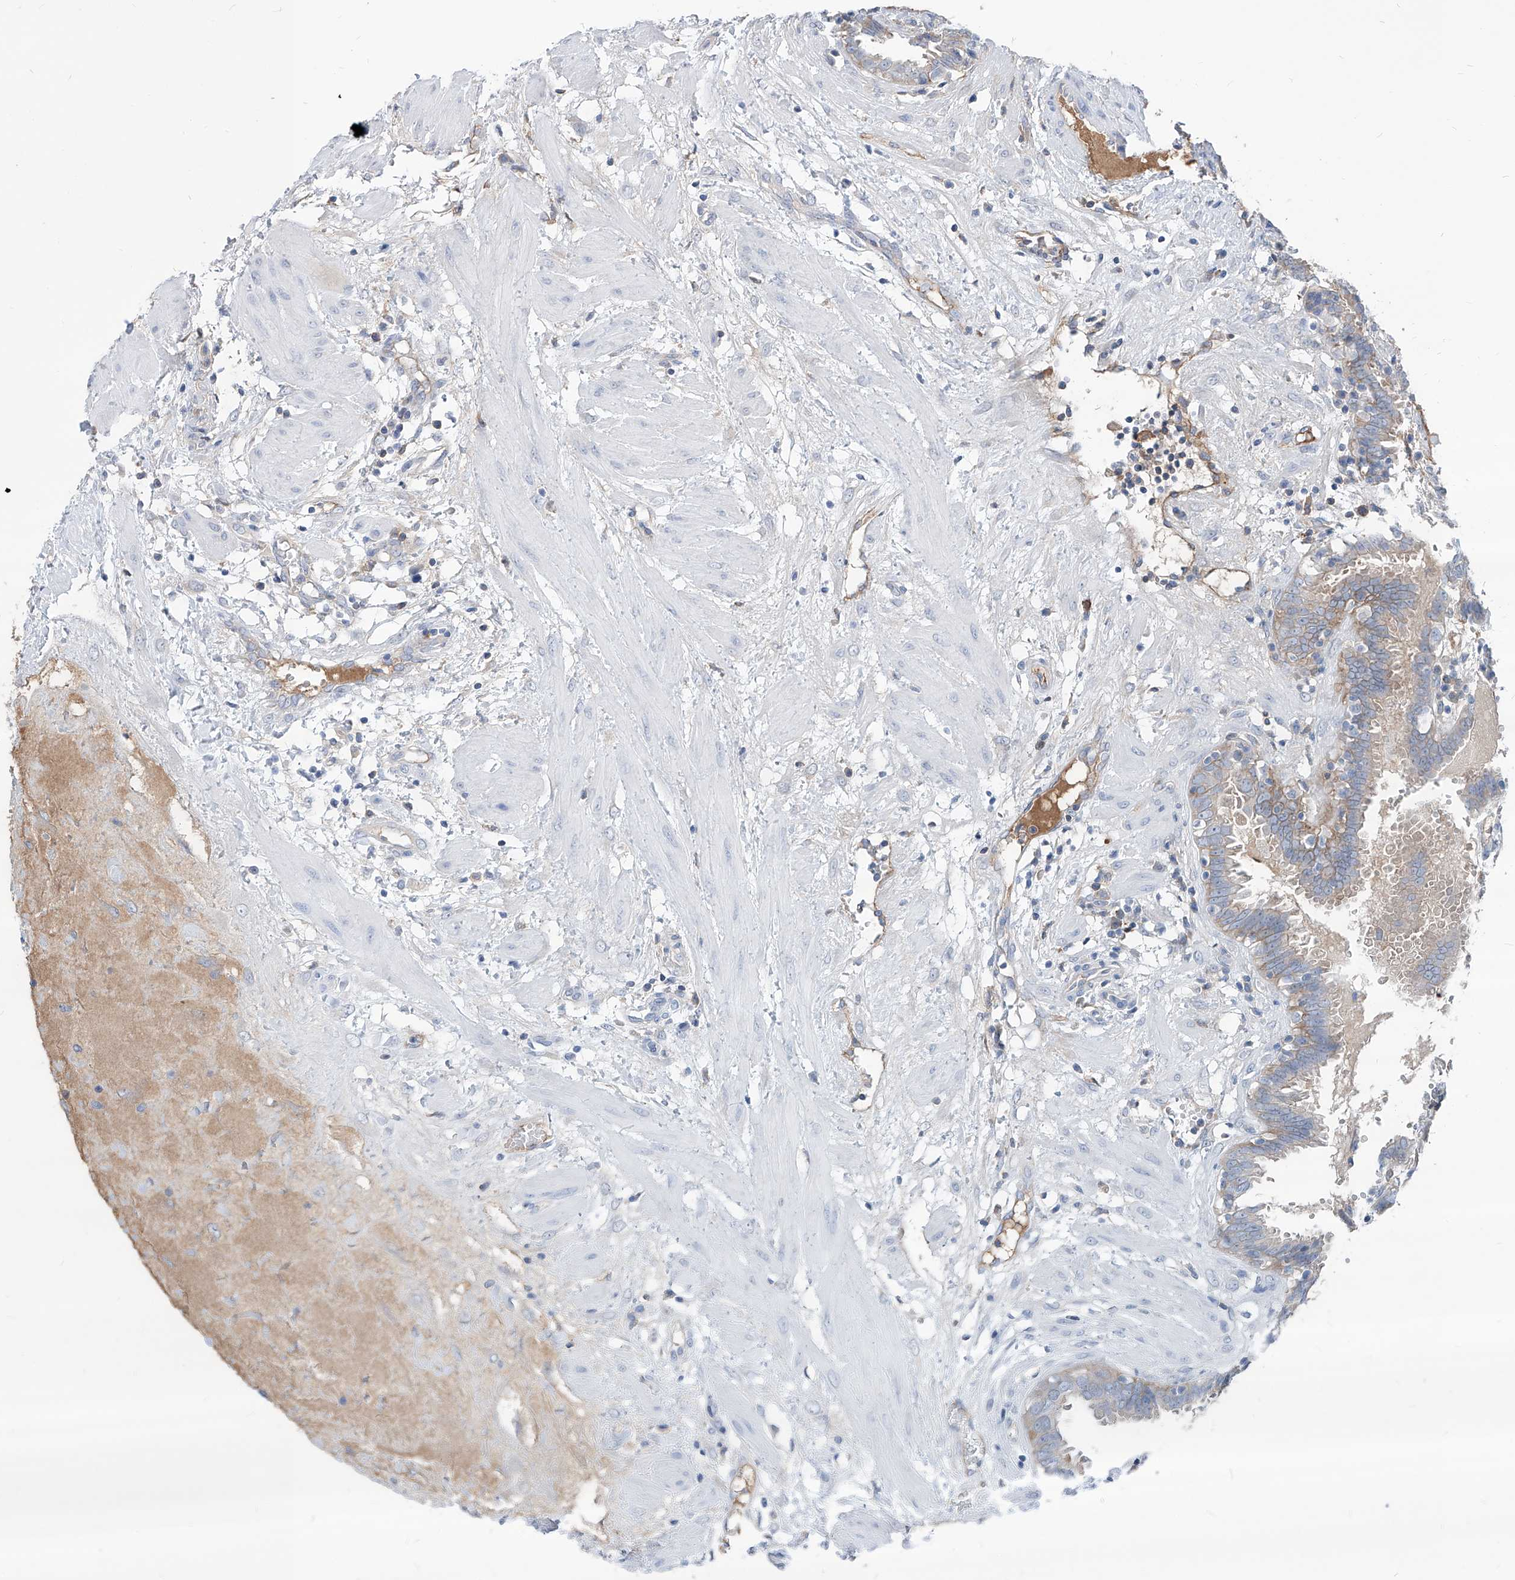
{"staining": {"intensity": "weak", "quantity": "<25%", "location": "cytoplasmic/membranous"}, "tissue": "fallopian tube", "cell_type": "Glandular cells", "image_type": "normal", "snomed": [{"axis": "morphology", "description": "Normal tissue, NOS"}, {"axis": "topography", "description": "Fallopian tube"}, {"axis": "topography", "description": "Placenta"}], "caption": "The histopathology image exhibits no staining of glandular cells in benign fallopian tube.", "gene": "AKAP10", "patient": {"sex": "female", "age": 32}}